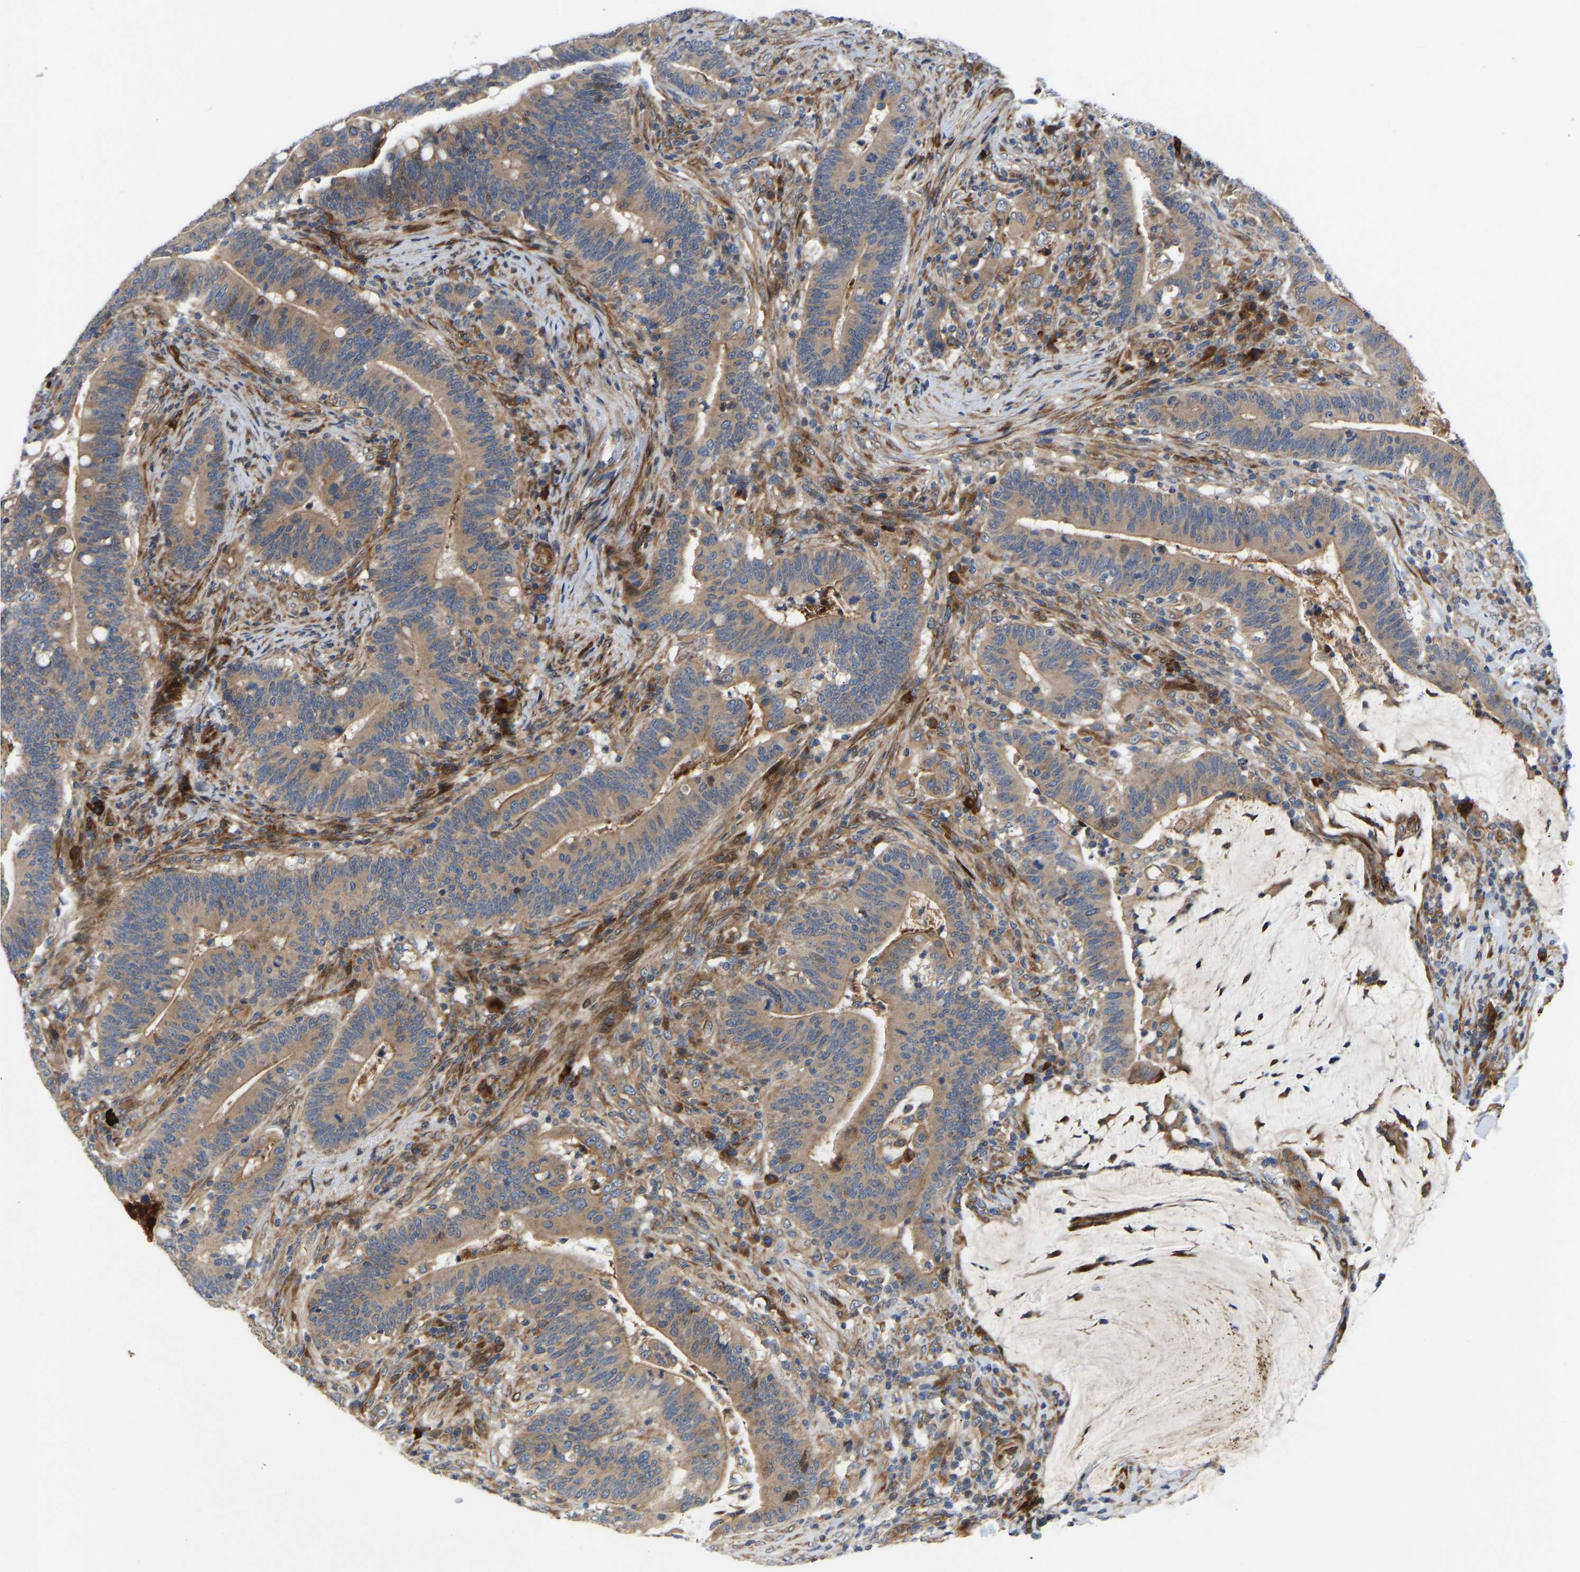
{"staining": {"intensity": "weak", "quantity": ">75%", "location": "cytoplasmic/membranous"}, "tissue": "colorectal cancer", "cell_type": "Tumor cells", "image_type": "cancer", "snomed": [{"axis": "morphology", "description": "Normal tissue, NOS"}, {"axis": "morphology", "description": "Adenocarcinoma, NOS"}, {"axis": "topography", "description": "Colon"}], "caption": "IHC staining of colorectal cancer (adenocarcinoma), which shows low levels of weak cytoplasmic/membranous positivity in approximately >75% of tumor cells indicating weak cytoplasmic/membranous protein positivity. The staining was performed using DAB (brown) for protein detection and nuclei were counterstained in hematoxylin (blue).", "gene": "TMEM38B", "patient": {"sex": "female", "age": 66}}